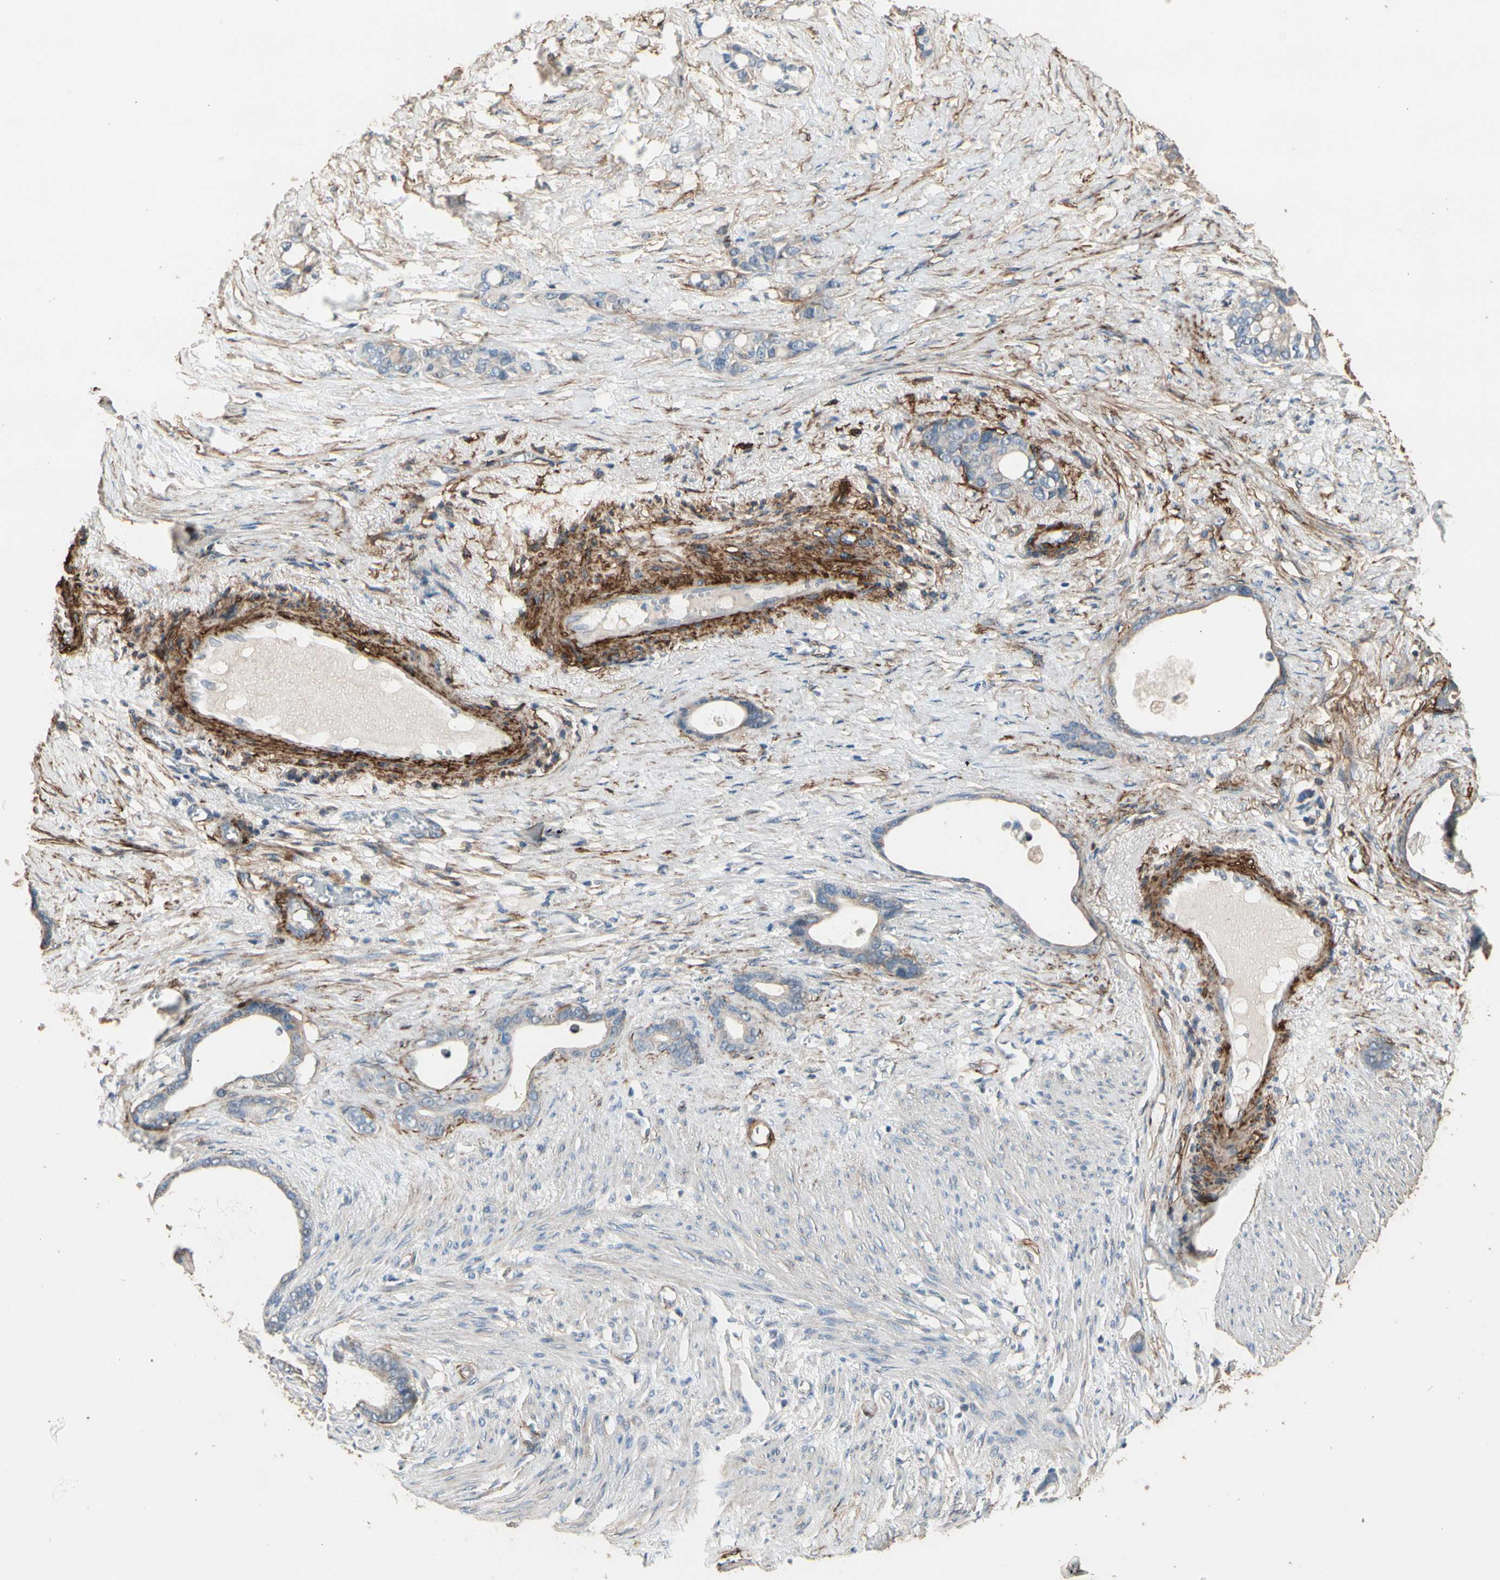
{"staining": {"intensity": "weak", "quantity": ">75%", "location": "cytoplasmic/membranous"}, "tissue": "stomach cancer", "cell_type": "Tumor cells", "image_type": "cancer", "snomed": [{"axis": "morphology", "description": "Adenocarcinoma, NOS"}, {"axis": "topography", "description": "Stomach"}], "caption": "Stomach cancer (adenocarcinoma) stained for a protein (brown) exhibits weak cytoplasmic/membranous positive expression in approximately >75% of tumor cells.", "gene": "SUSD2", "patient": {"sex": "female", "age": 75}}